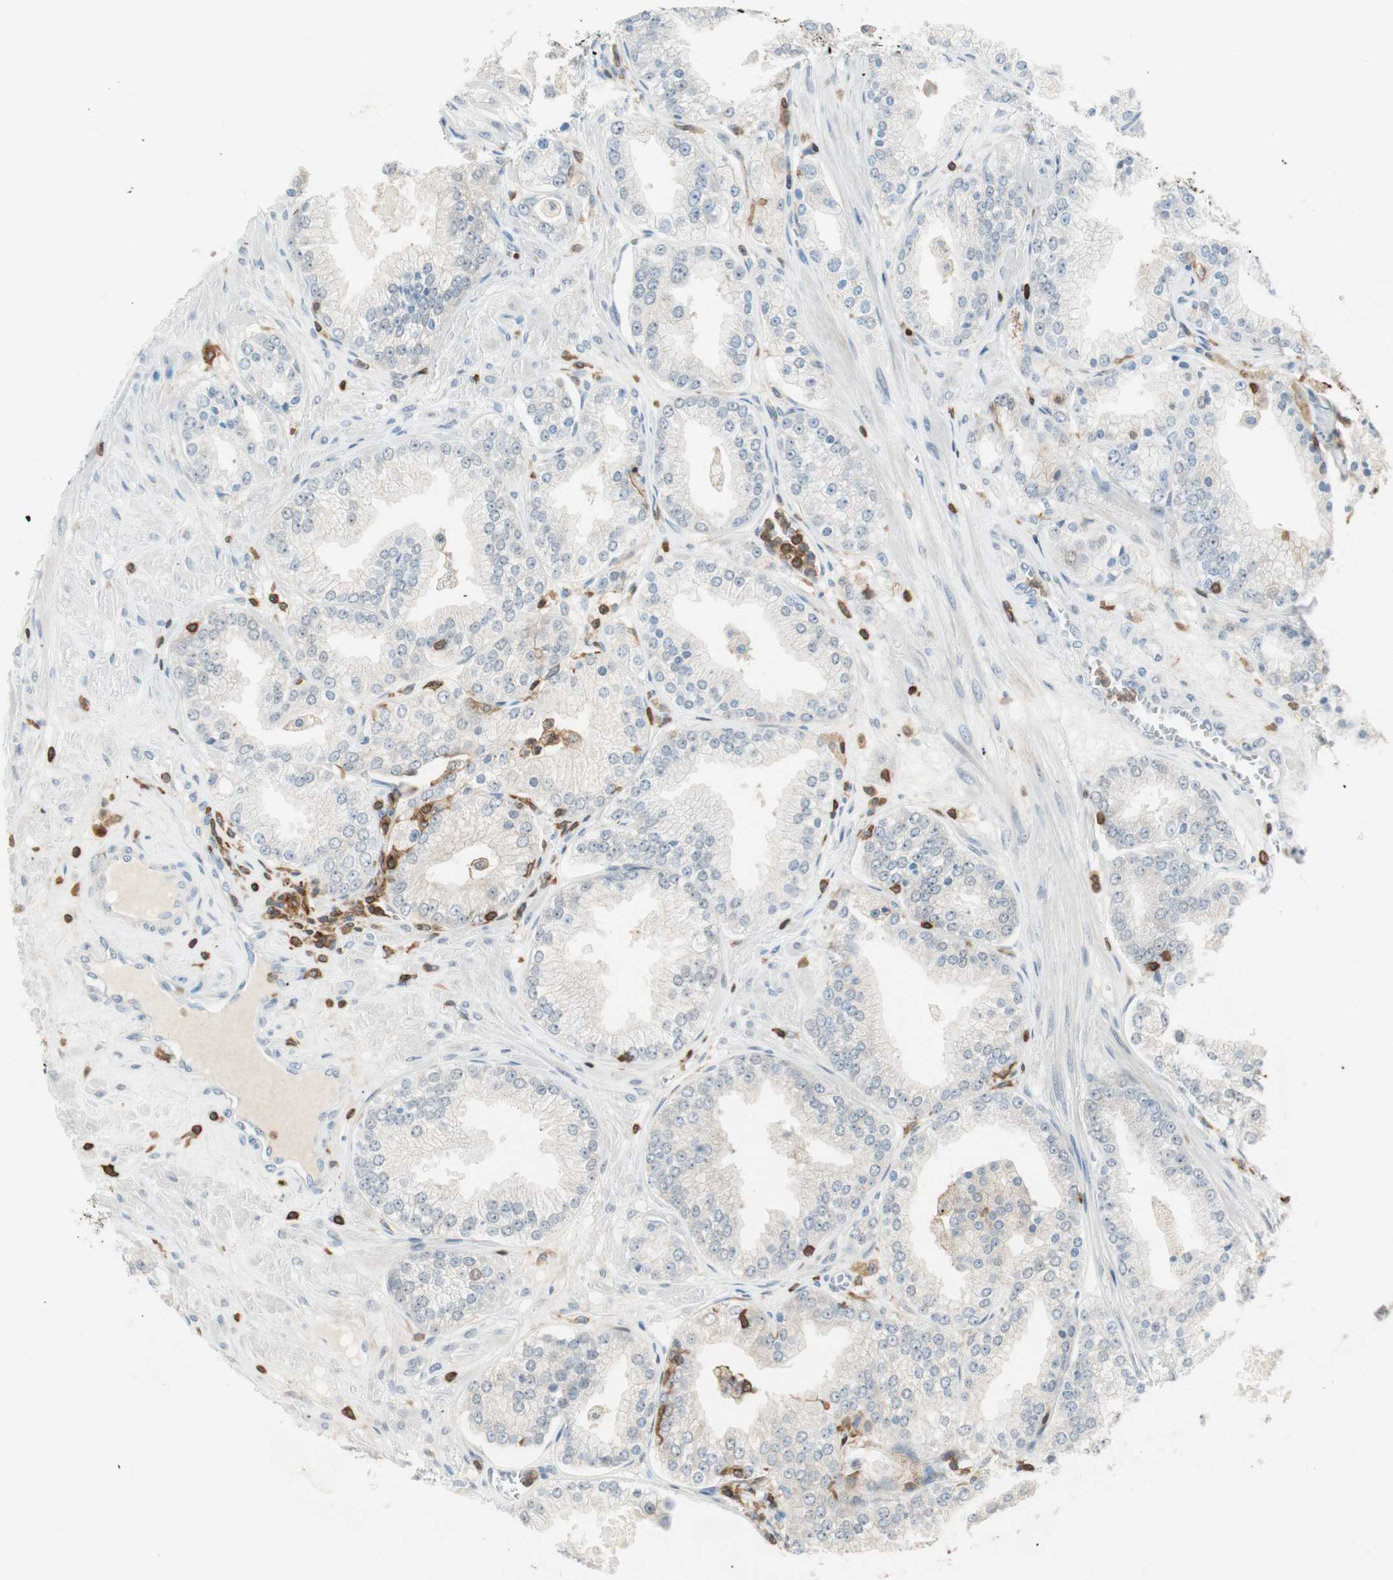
{"staining": {"intensity": "negative", "quantity": "none", "location": "none"}, "tissue": "prostate cancer", "cell_type": "Tumor cells", "image_type": "cancer", "snomed": [{"axis": "morphology", "description": "Adenocarcinoma, High grade"}, {"axis": "topography", "description": "Prostate"}], "caption": "There is no significant expression in tumor cells of prostate cancer (high-grade adenocarcinoma).", "gene": "HPGD", "patient": {"sex": "male", "age": 61}}